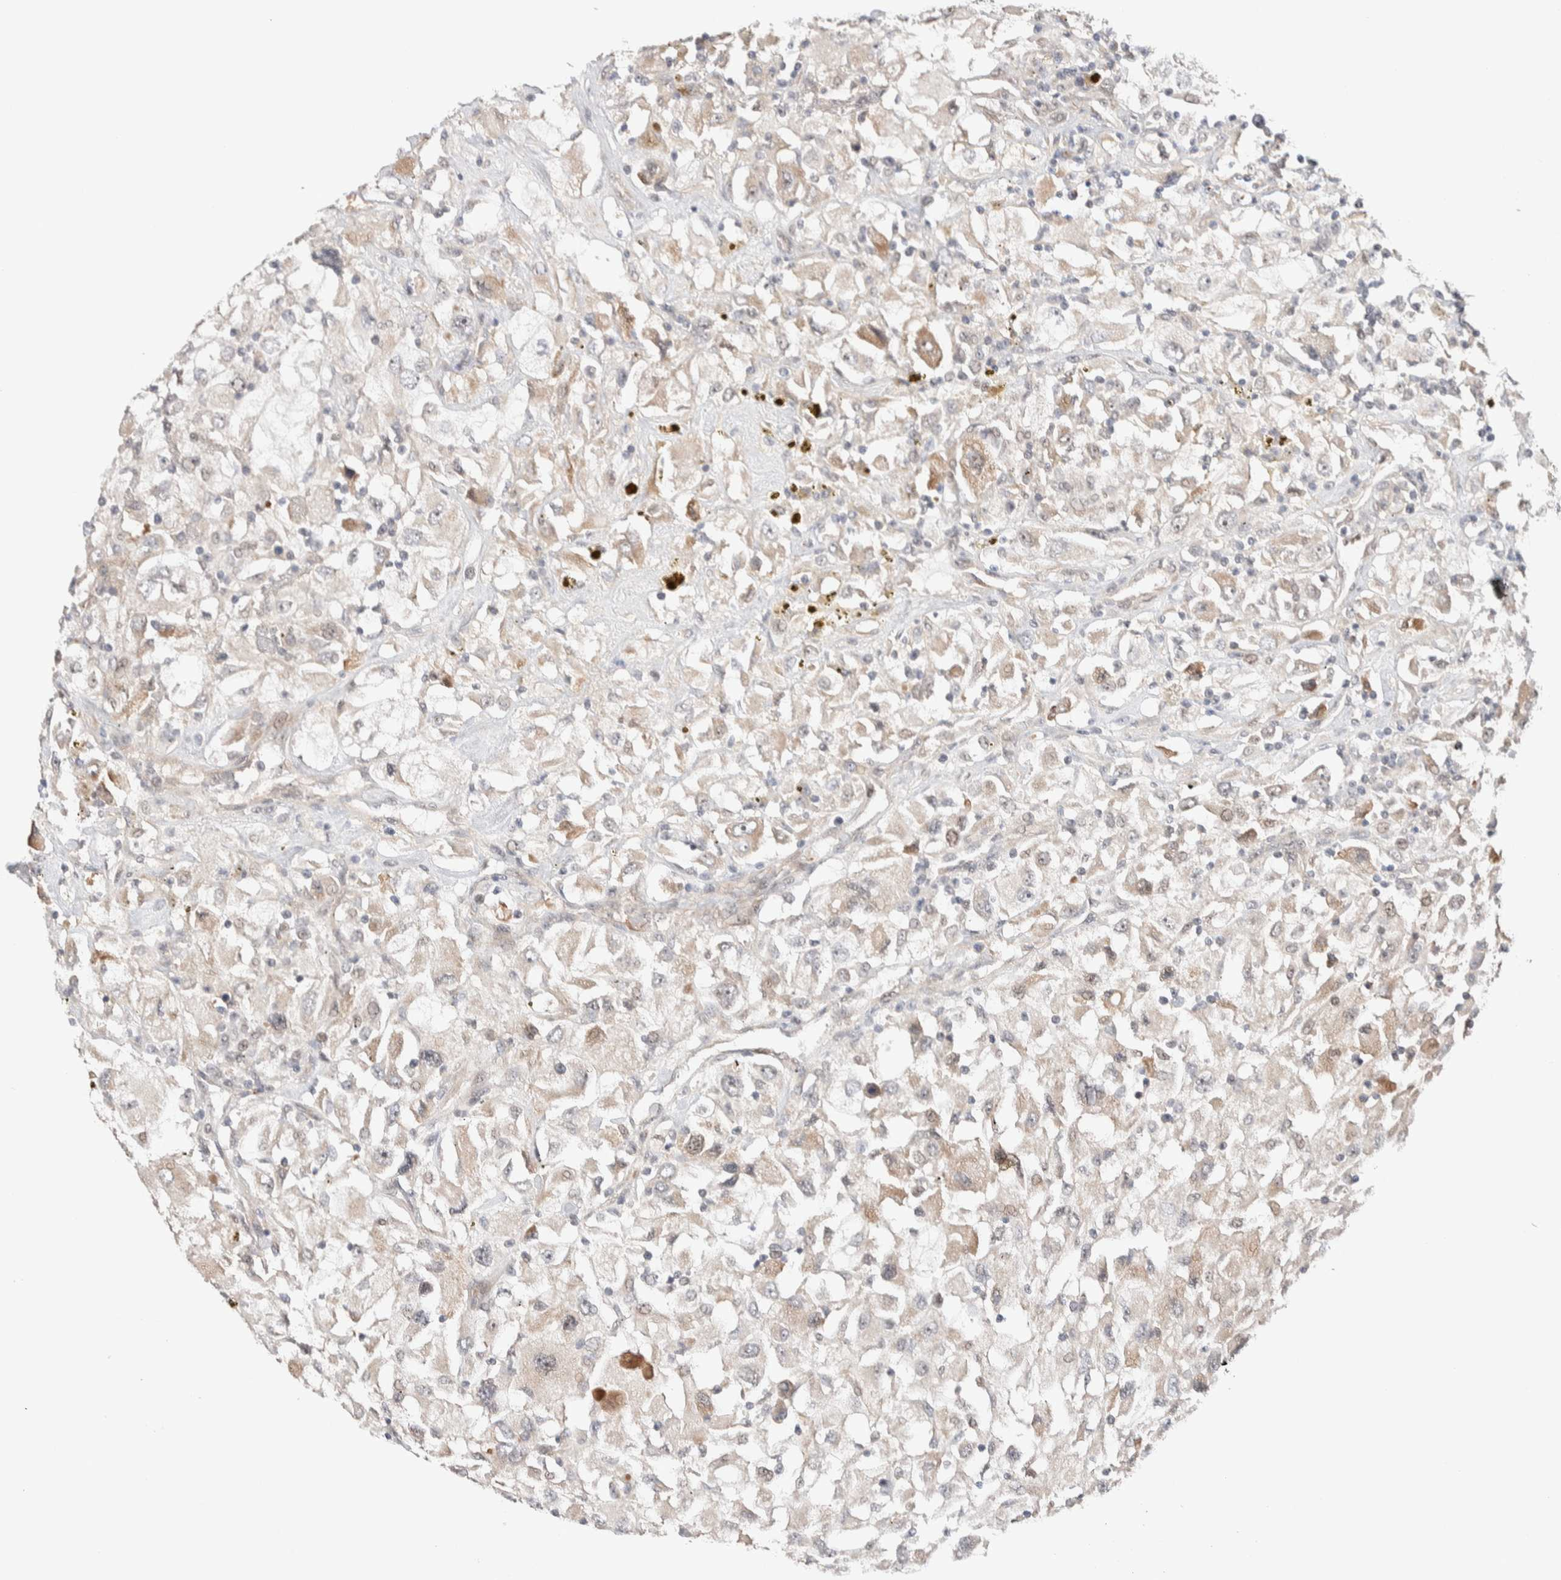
{"staining": {"intensity": "weak", "quantity": "25%-75%", "location": "cytoplasmic/membranous"}, "tissue": "renal cancer", "cell_type": "Tumor cells", "image_type": "cancer", "snomed": [{"axis": "morphology", "description": "Adenocarcinoma, NOS"}, {"axis": "topography", "description": "Kidney"}], "caption": "About 25%-75% of tumor cells in human adenocarcinoma (renal) demonstrate weak cytoplasmic/membranous protein staining as visualized by brown immunohistochemical staining.", "gene": "PRDM15", "patient": {"sex": "female", "age": 52}}